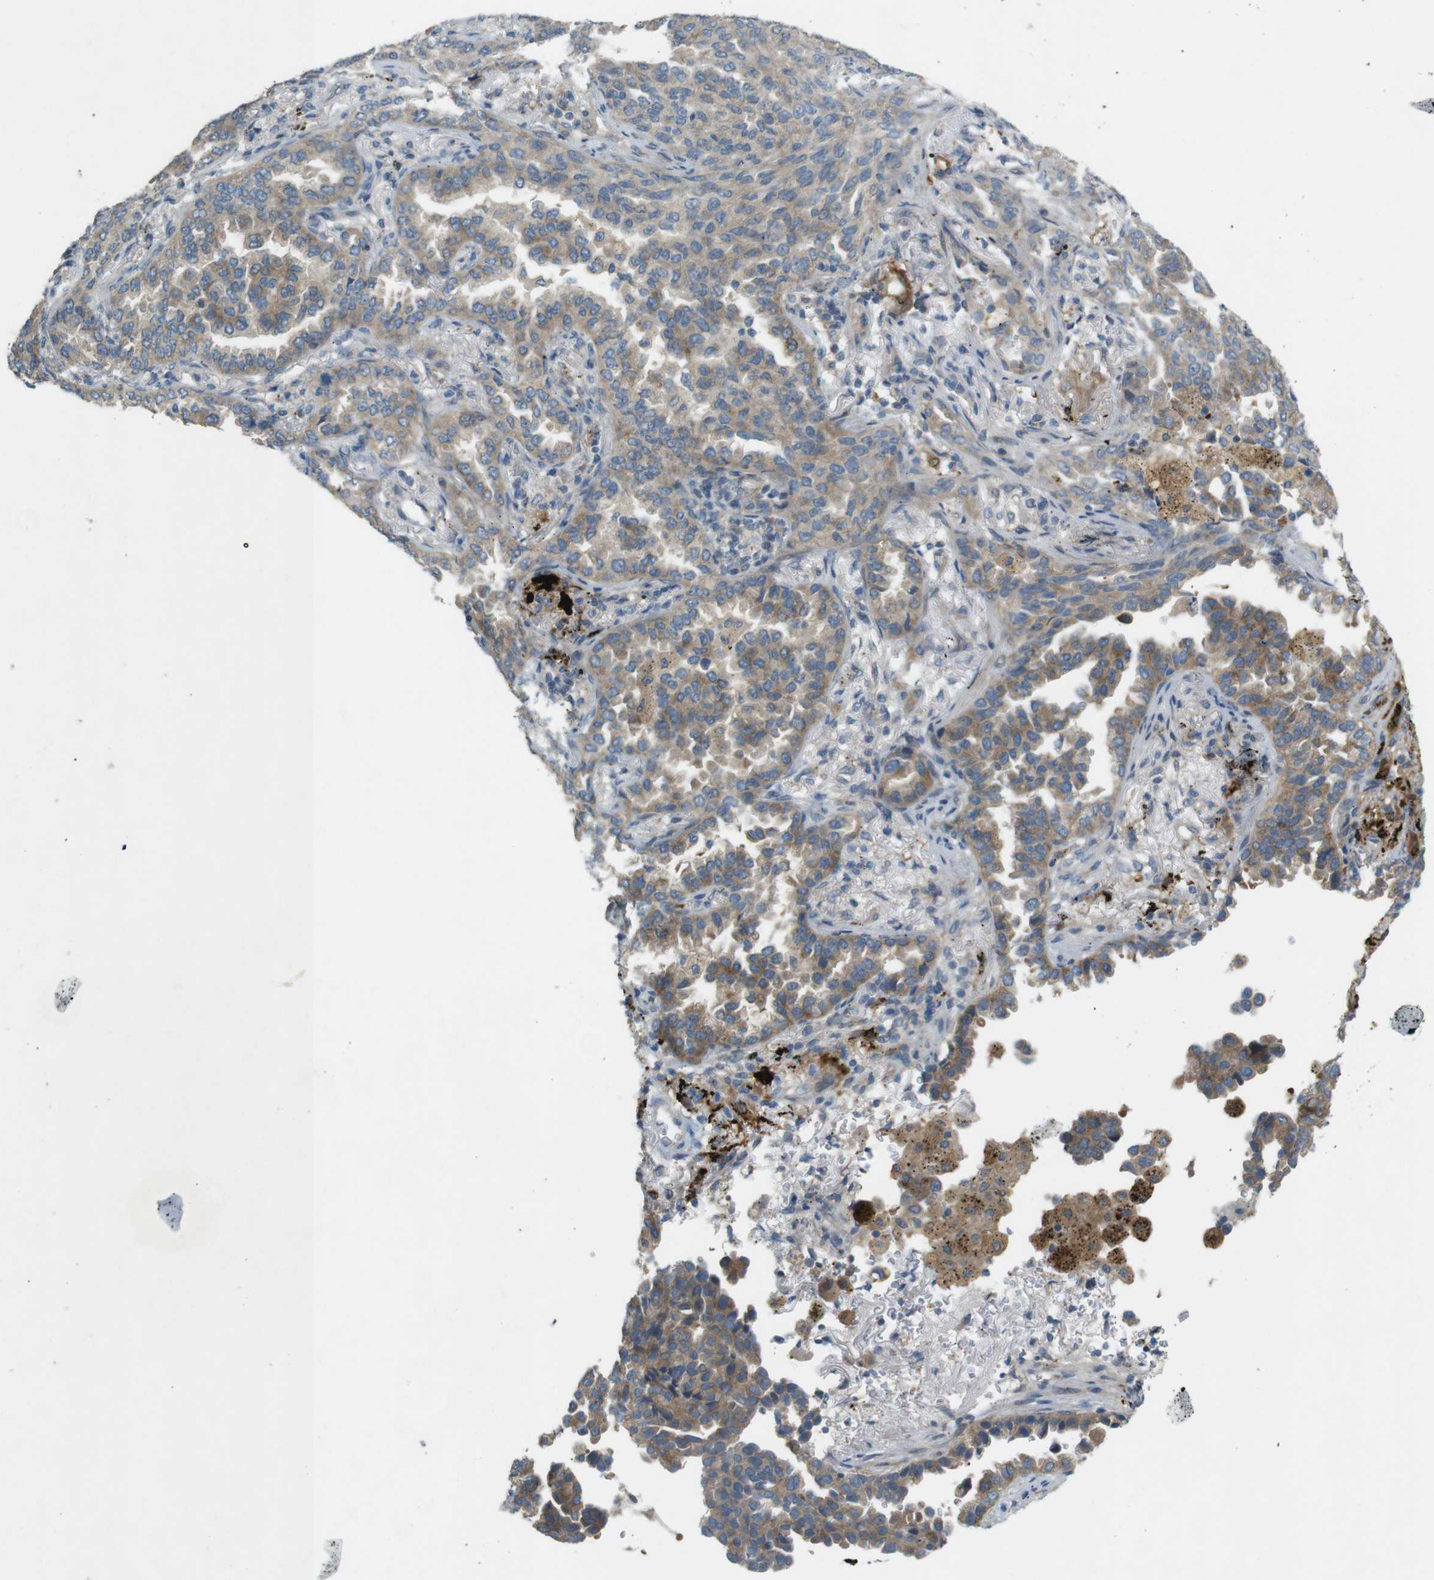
{"staining": {"intensity": "moderate", "quantity": ">75%", "location": "cytoplasmic/membranous"}, "tissue": "lung cancer", "cell_type": "Tumor cells", "image_type": "cancer", "snomed": [{"axis": "morphology", "description": "Normal tissue, NOS"}, {"axis": "morphology", "description": "Adenocarcinoma, NOS"}, {"axis": "topography", "description": "Lung"}], "caption": "The photomicrograph displays a brown stain indicating the presence of a protein in the cytoplasmic/membranous of tumor cells in adenocarcinoma (lung).", "gene": "TMEM41B", "patient": {"sex": "male", "age": 59}}